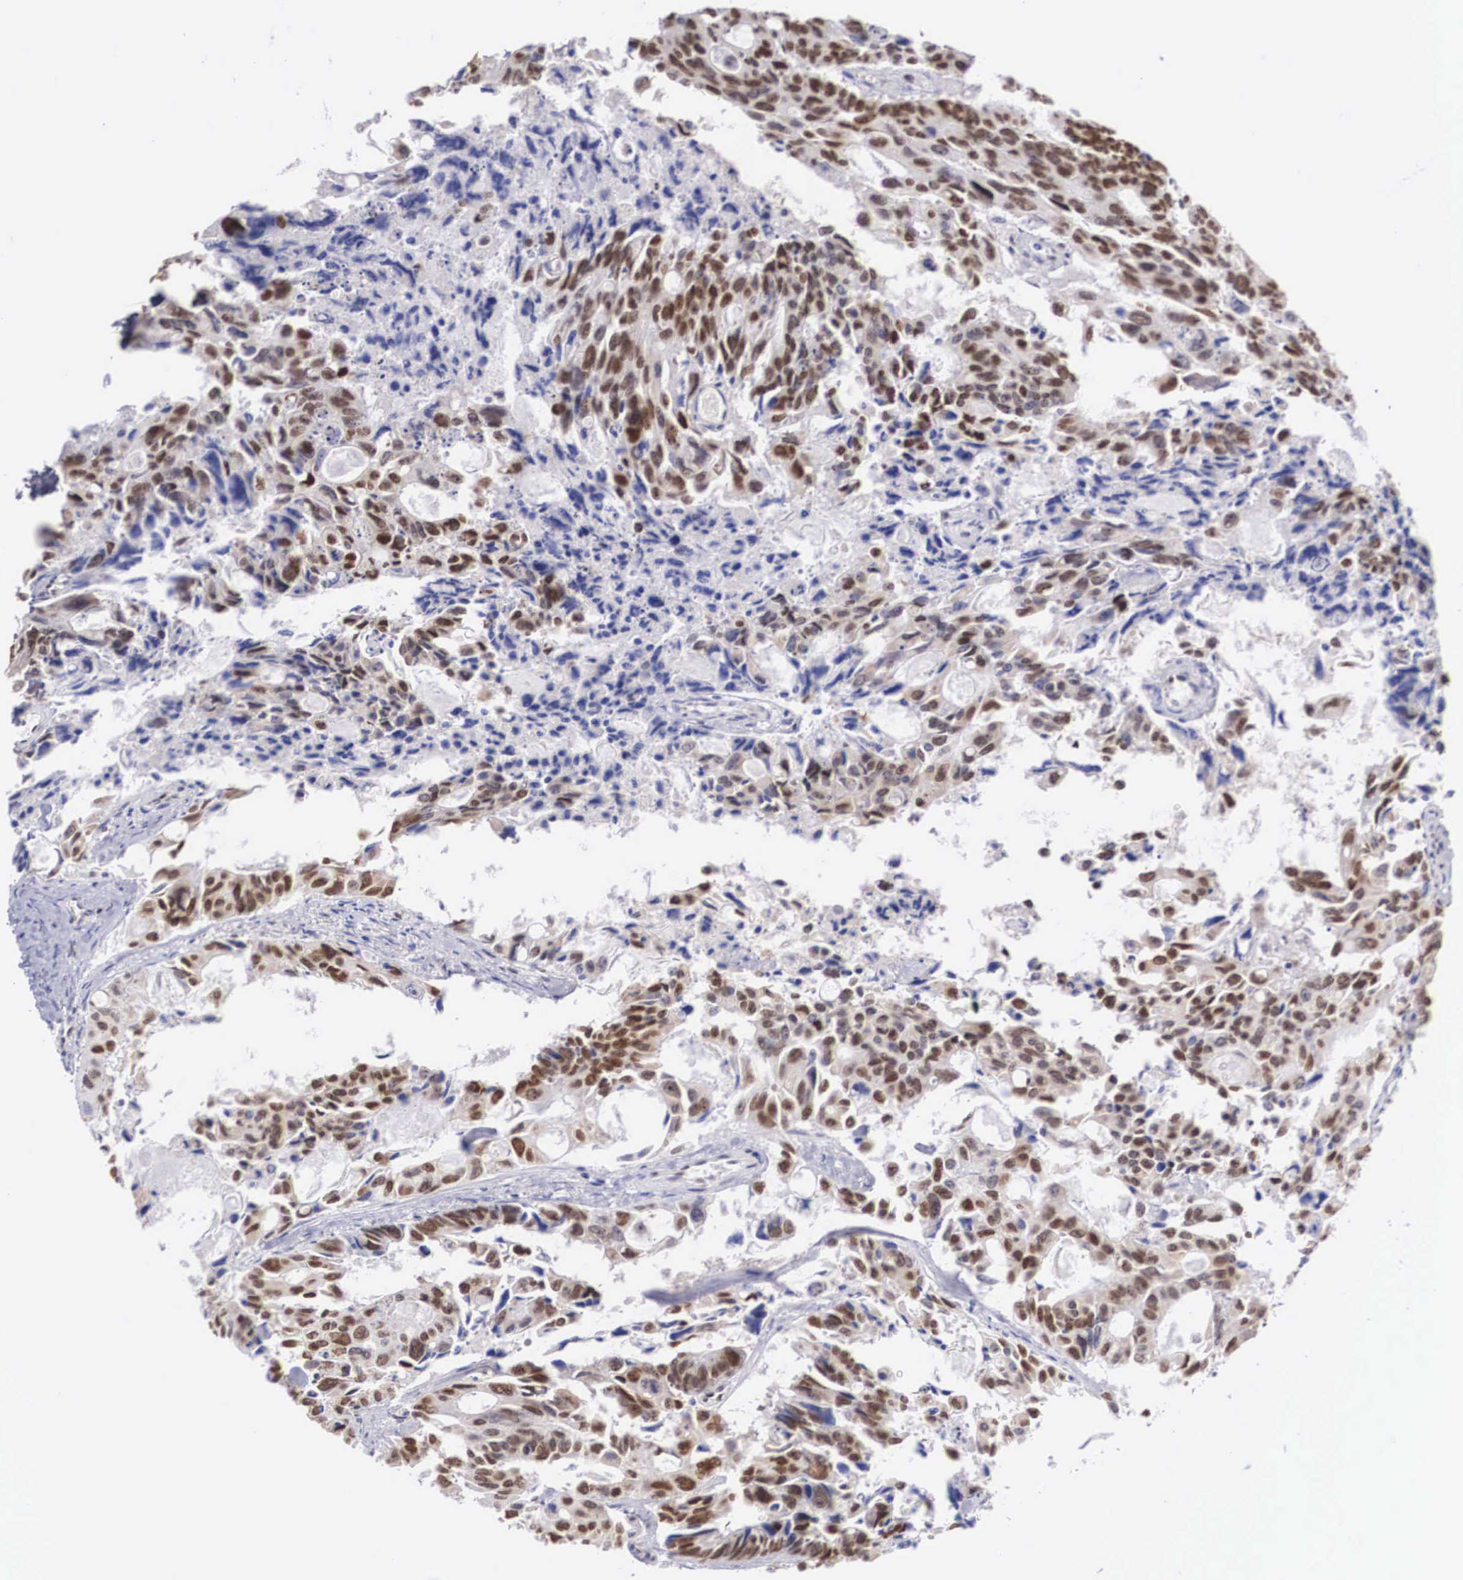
{"staining": {"intensity": "moderate", "quantity": "25%-75%", "location": "nuclear"}, "tissue": "colorectal cancer", "cell_type": "Tumor cells", "image_type": "cancer", "snomed": [{"axis": "morphology", "description": "Adenocarcinoma, NOS"}, {"axis": "topography", "description": "Rectum"}], "caption": "A high-resolution image shows IHC staining of colorectal adenocarcinoma, which demonstrates moderate nuclear staining in about 25%-75% of tumor cells.", "gene": "HMGN5", "patient": {"sex": "male", "age": 76}}